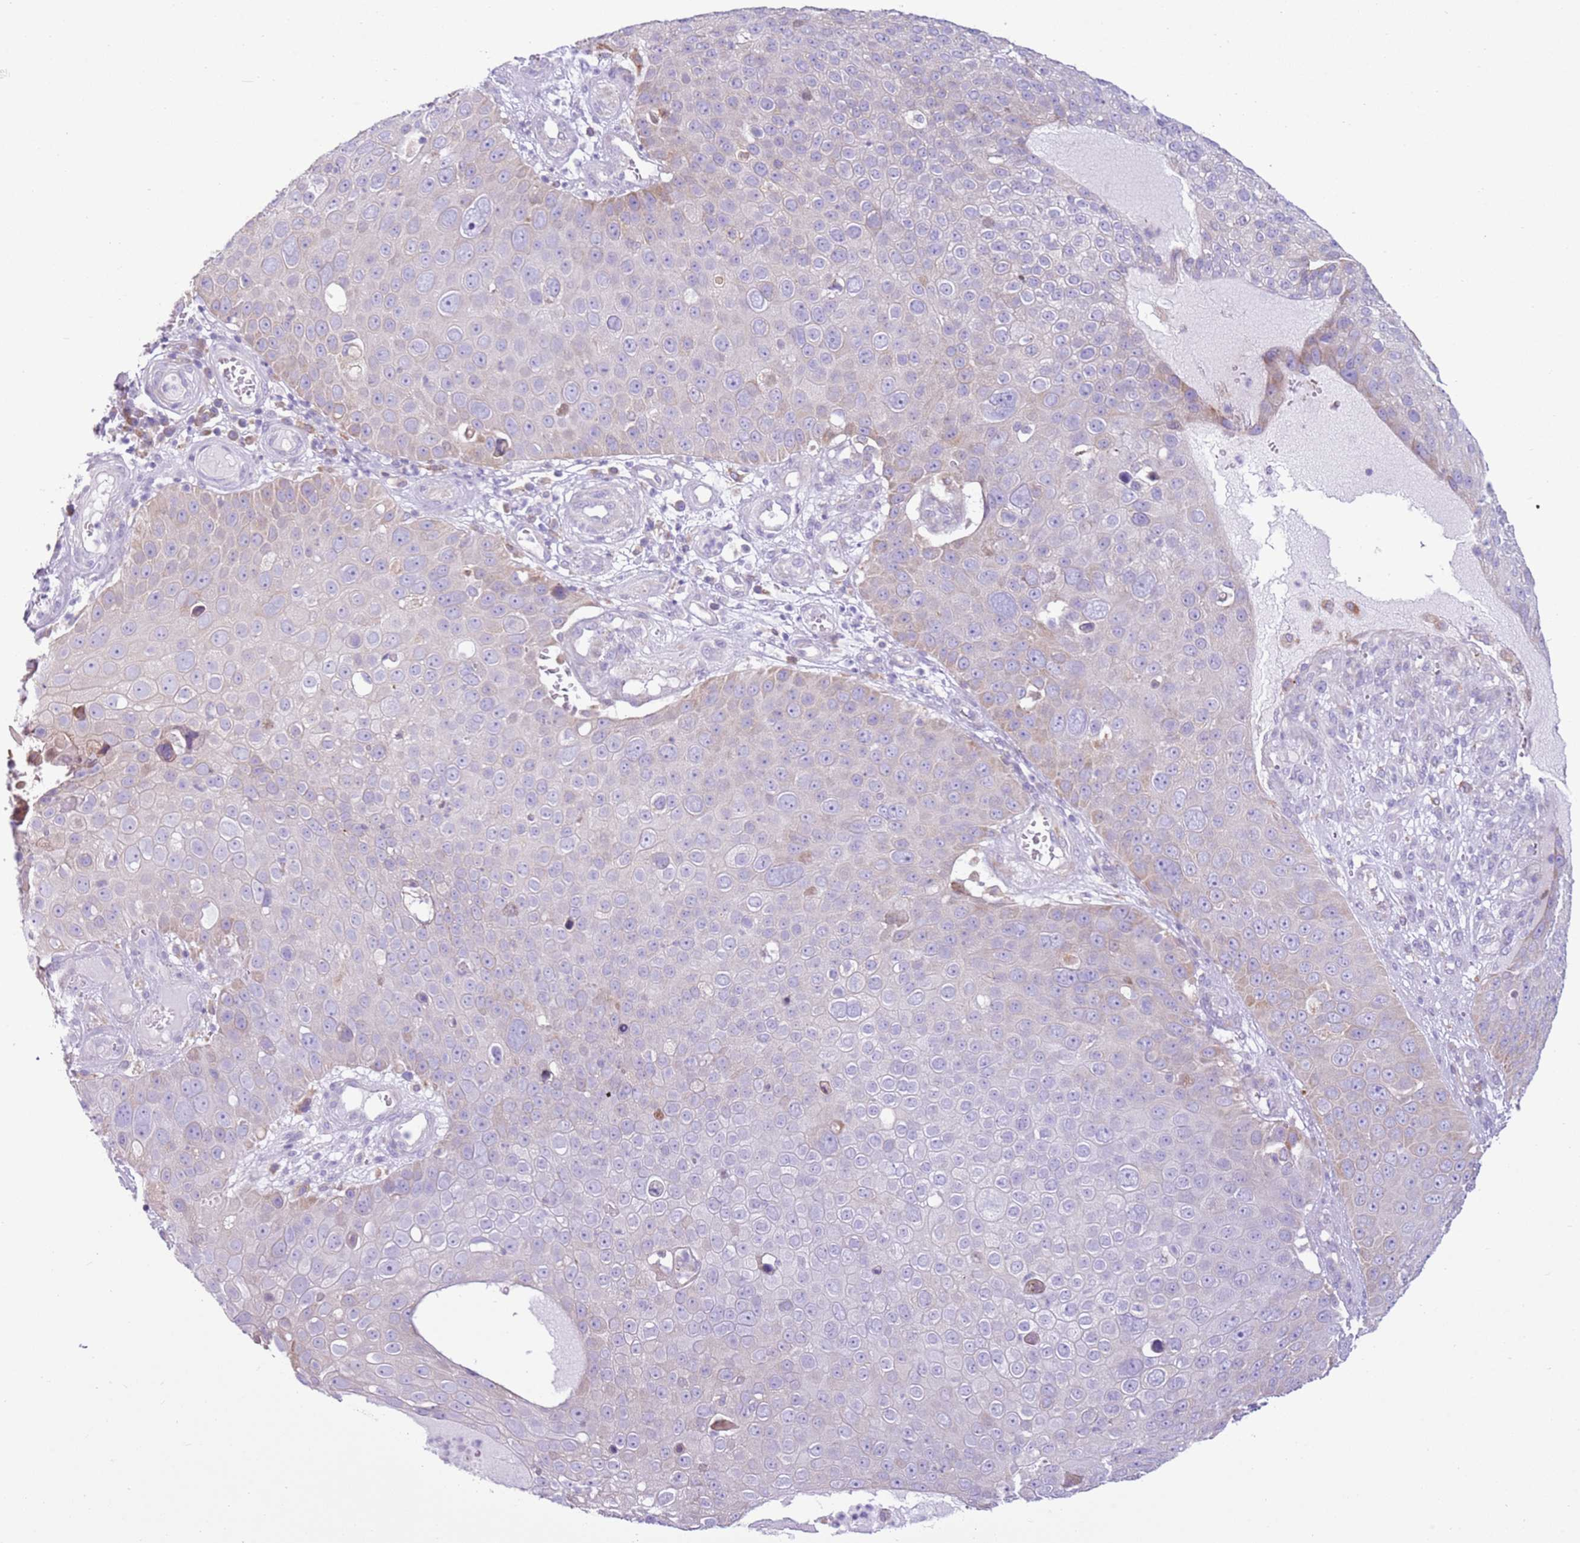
{"staining": {"intensity": "negative", "quantity": "none", "location": "none"}, "tissue": "skin cancer", "cell_type": "Tumor cells", "image_type": "cancer", "snomed": [{"axis": "morphology", "description": "Squamous cell carcinoma, NOS"}, {"axis": "topography", "description": "Skin"}], "caption": "IHC micrograph of human skin squamous cell carcinoma stained for a protein (brown), which reveals no positivity in tumor cells.", "gene": "OAF", "patient": {"sex": "male", "age": 71}}